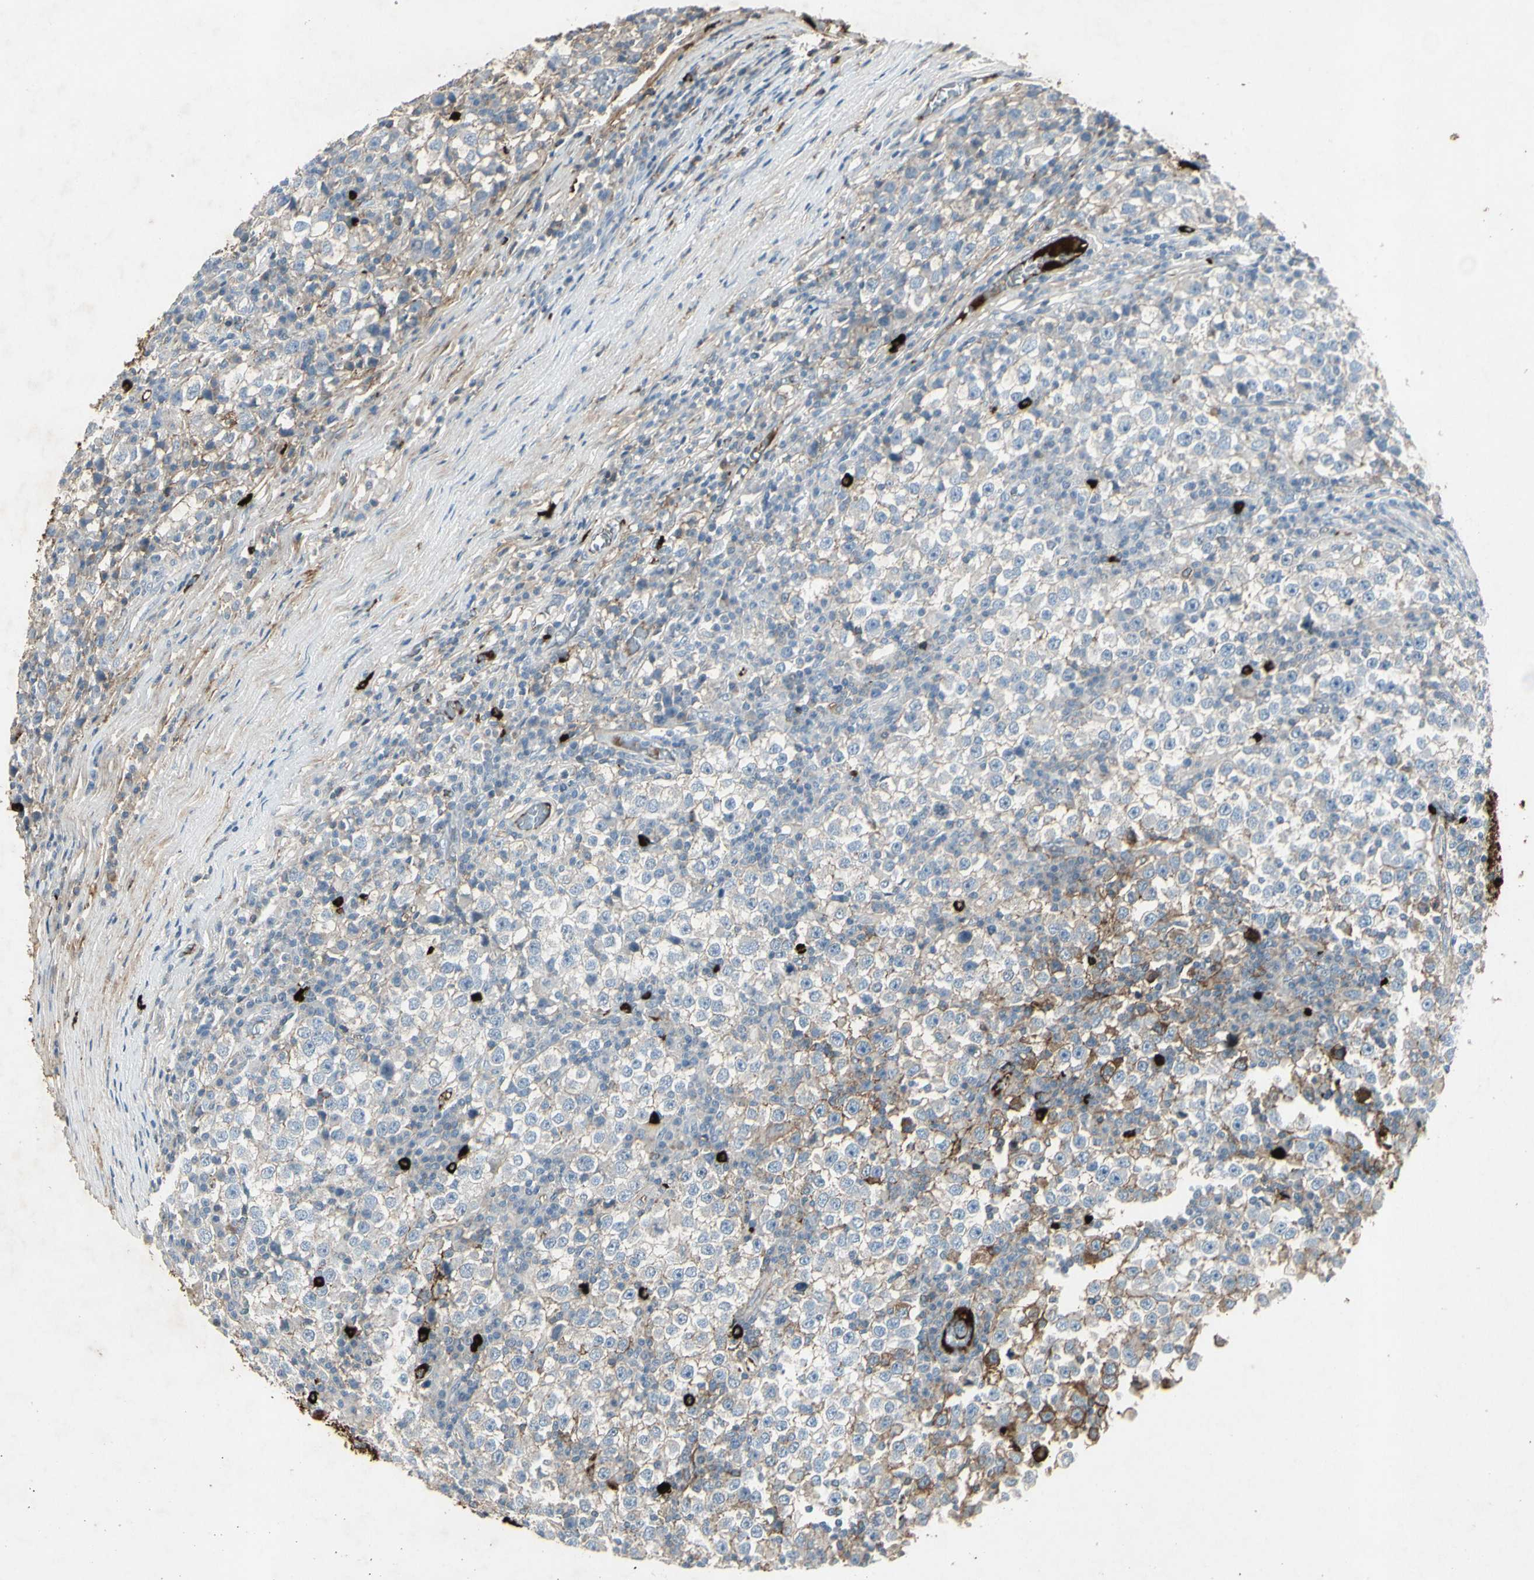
{"staining": {"intensity": "moderate", "quantity": "<25%", "location": "cytoplasmic/membranous"}, "tissue": "testis cancer", "cell_type": "Tumor cells", "image_type": "cancer", "snomed": [{"axis": "morphology", "description": "Seminoma, NOS"}, {"axis": "topography", "description": "Testis"}], "caption": "Testis seminoma stained with DAB (3,3'-diaminobenzidine) IHC demonstrates low levels of moderate cytoplasmic/membranous staining in about <25% of tumor cells. (DAB = brown stain, brightfield microscopy at high magnification).", "gene": "IGHM", "patient": {"sex": "male", "age": 65}}